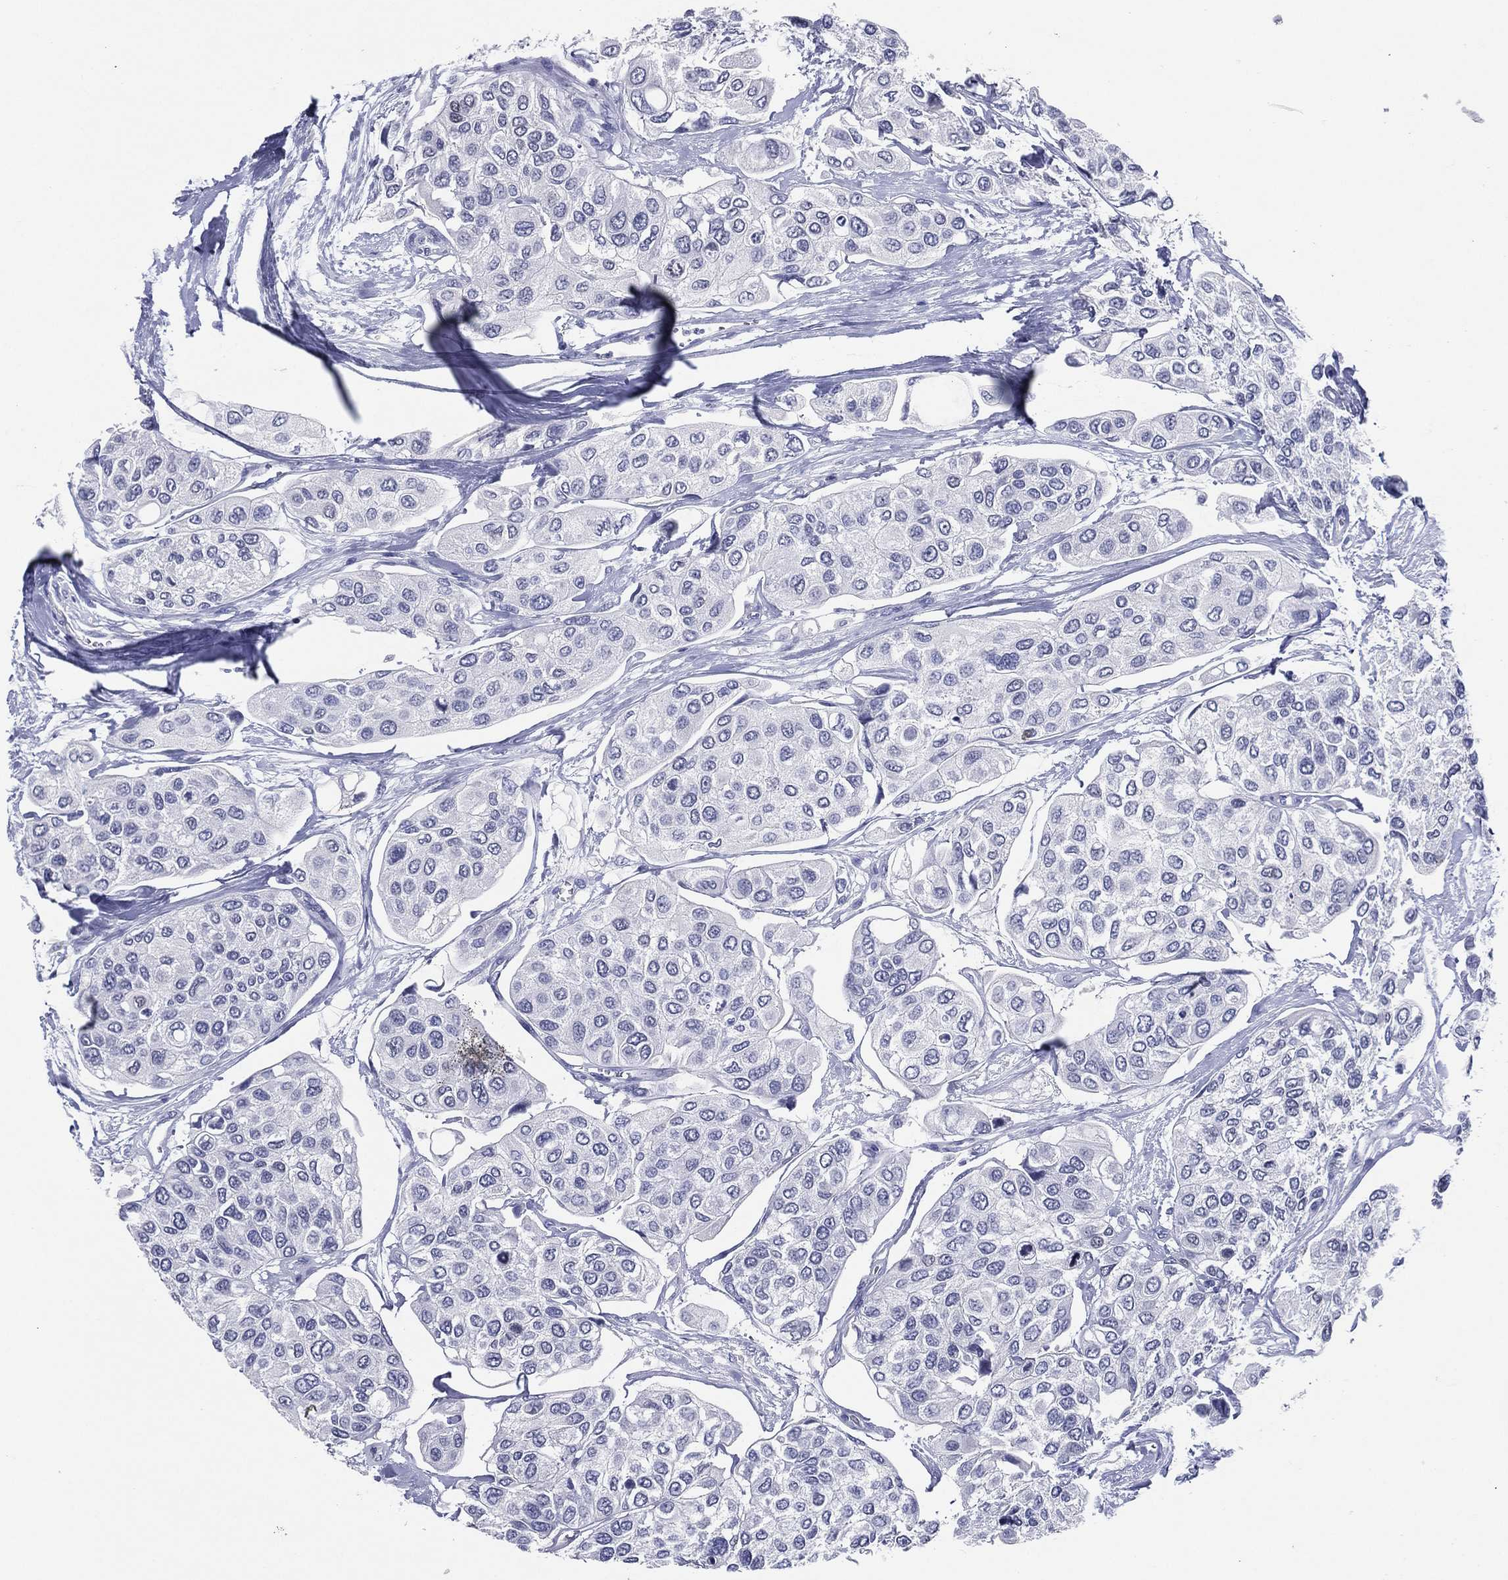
{"staining": {"intensity": "negative", "quantity": "none", "location": "none"}, "tissue": "urothelial cancer", "cell_type": "Tumor cells", "image_type": "cancer", "snomed": [{"axis": "morphology", "description": "Urothelial carcinoma, High grade"}, {"axis": "topography", "description": "Urinary bladder"}], "caption": "This is an IHC photomicrograph of urothelial cancer. There is no positivity in tumor cells.", "gene": "TFAP2A", "patient": {"sex": "male", "age": 77}}